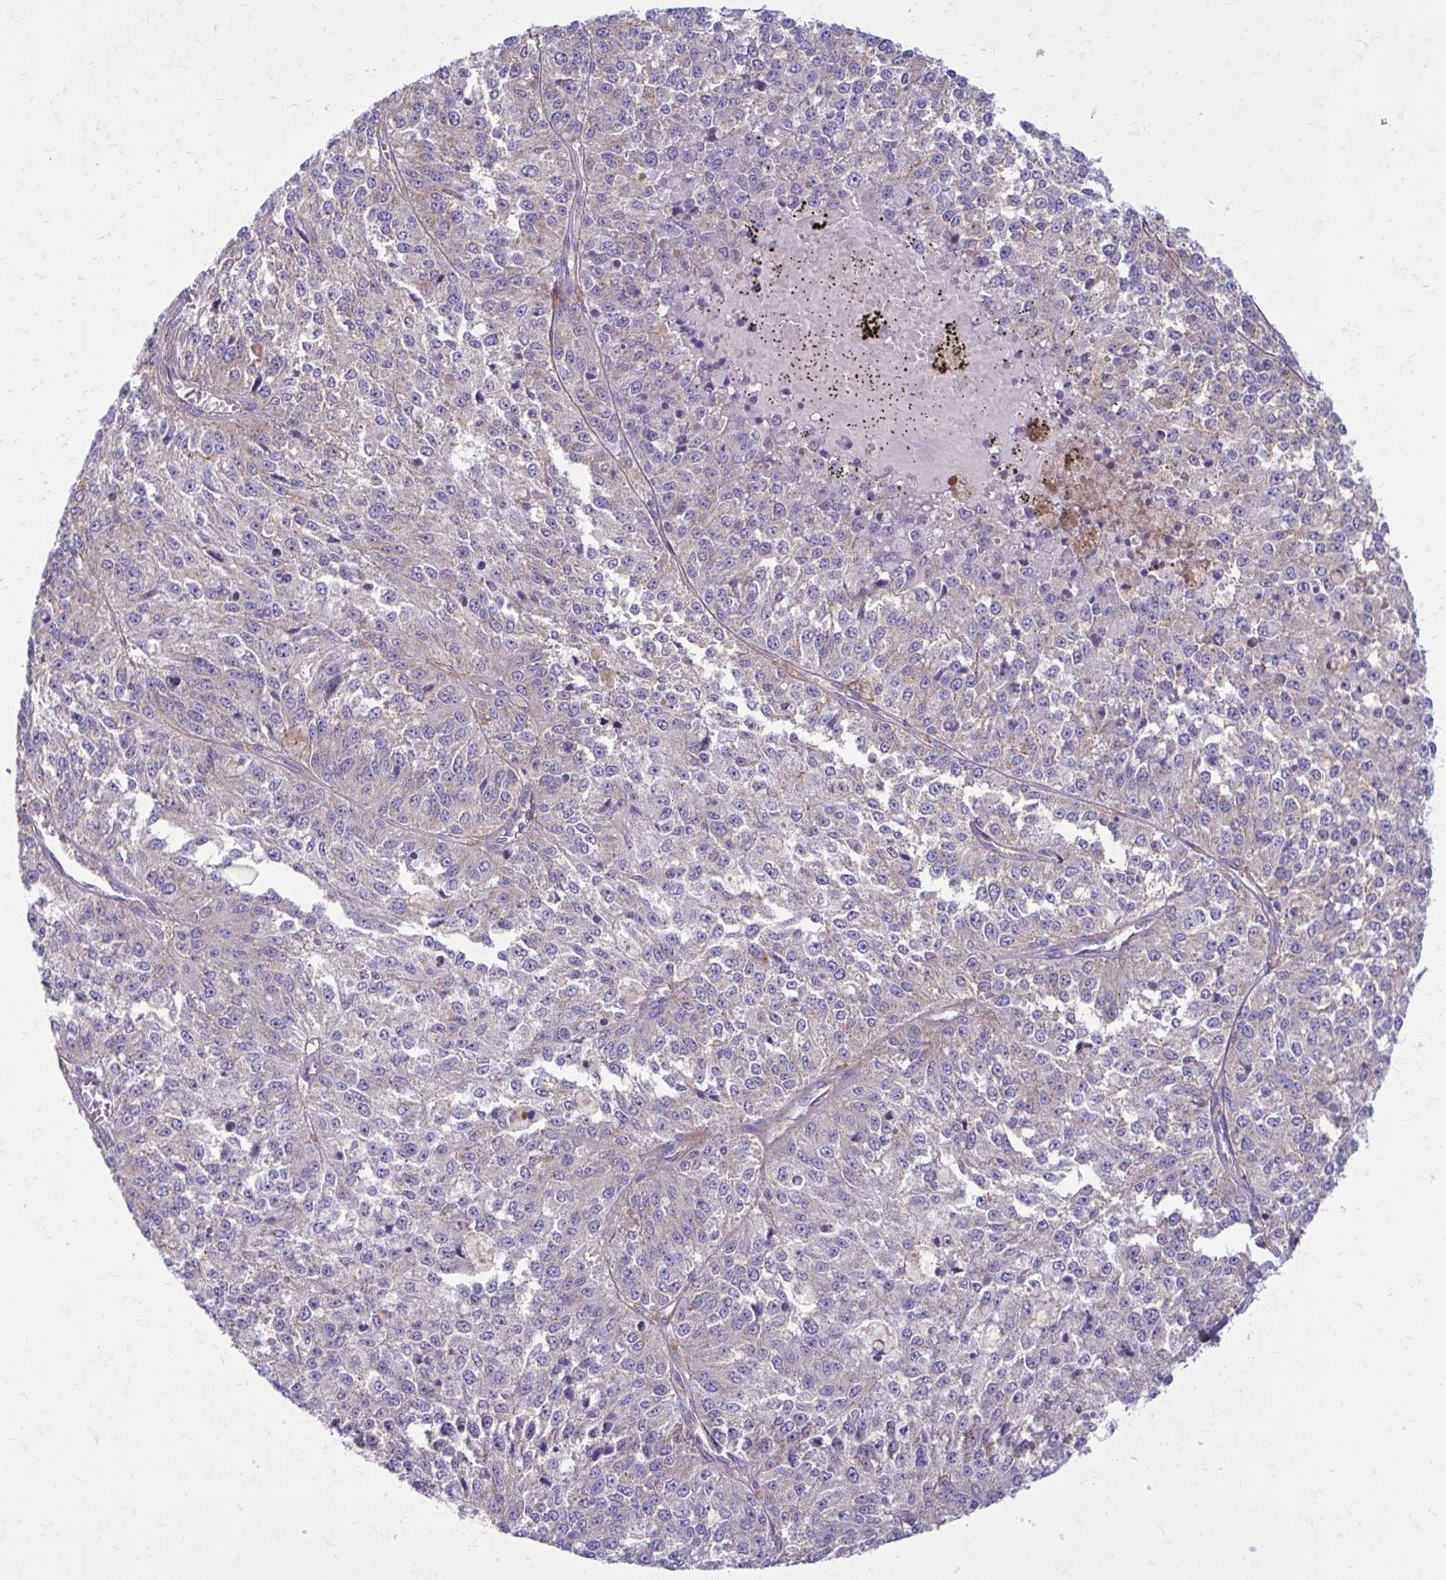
{"staining": {"intensity": "negative", "quantity": "none", "location": "none"}, "tissue": "melanoma", "cell_type": "Tumor cells", "image_type": "cancer", "snomed": [{"axis": "morphology", "description": "Malignant melanoma, Metastatic site"}, {"axis": "topography", "description": "Lymph node"}], "caption": "Immunohistochemical staining of human malignant melanoma (metastatic site) displays no significant staining in tumor cells.", "gene": "CLTA", "patient": {"sex": "female", "age": 64}}